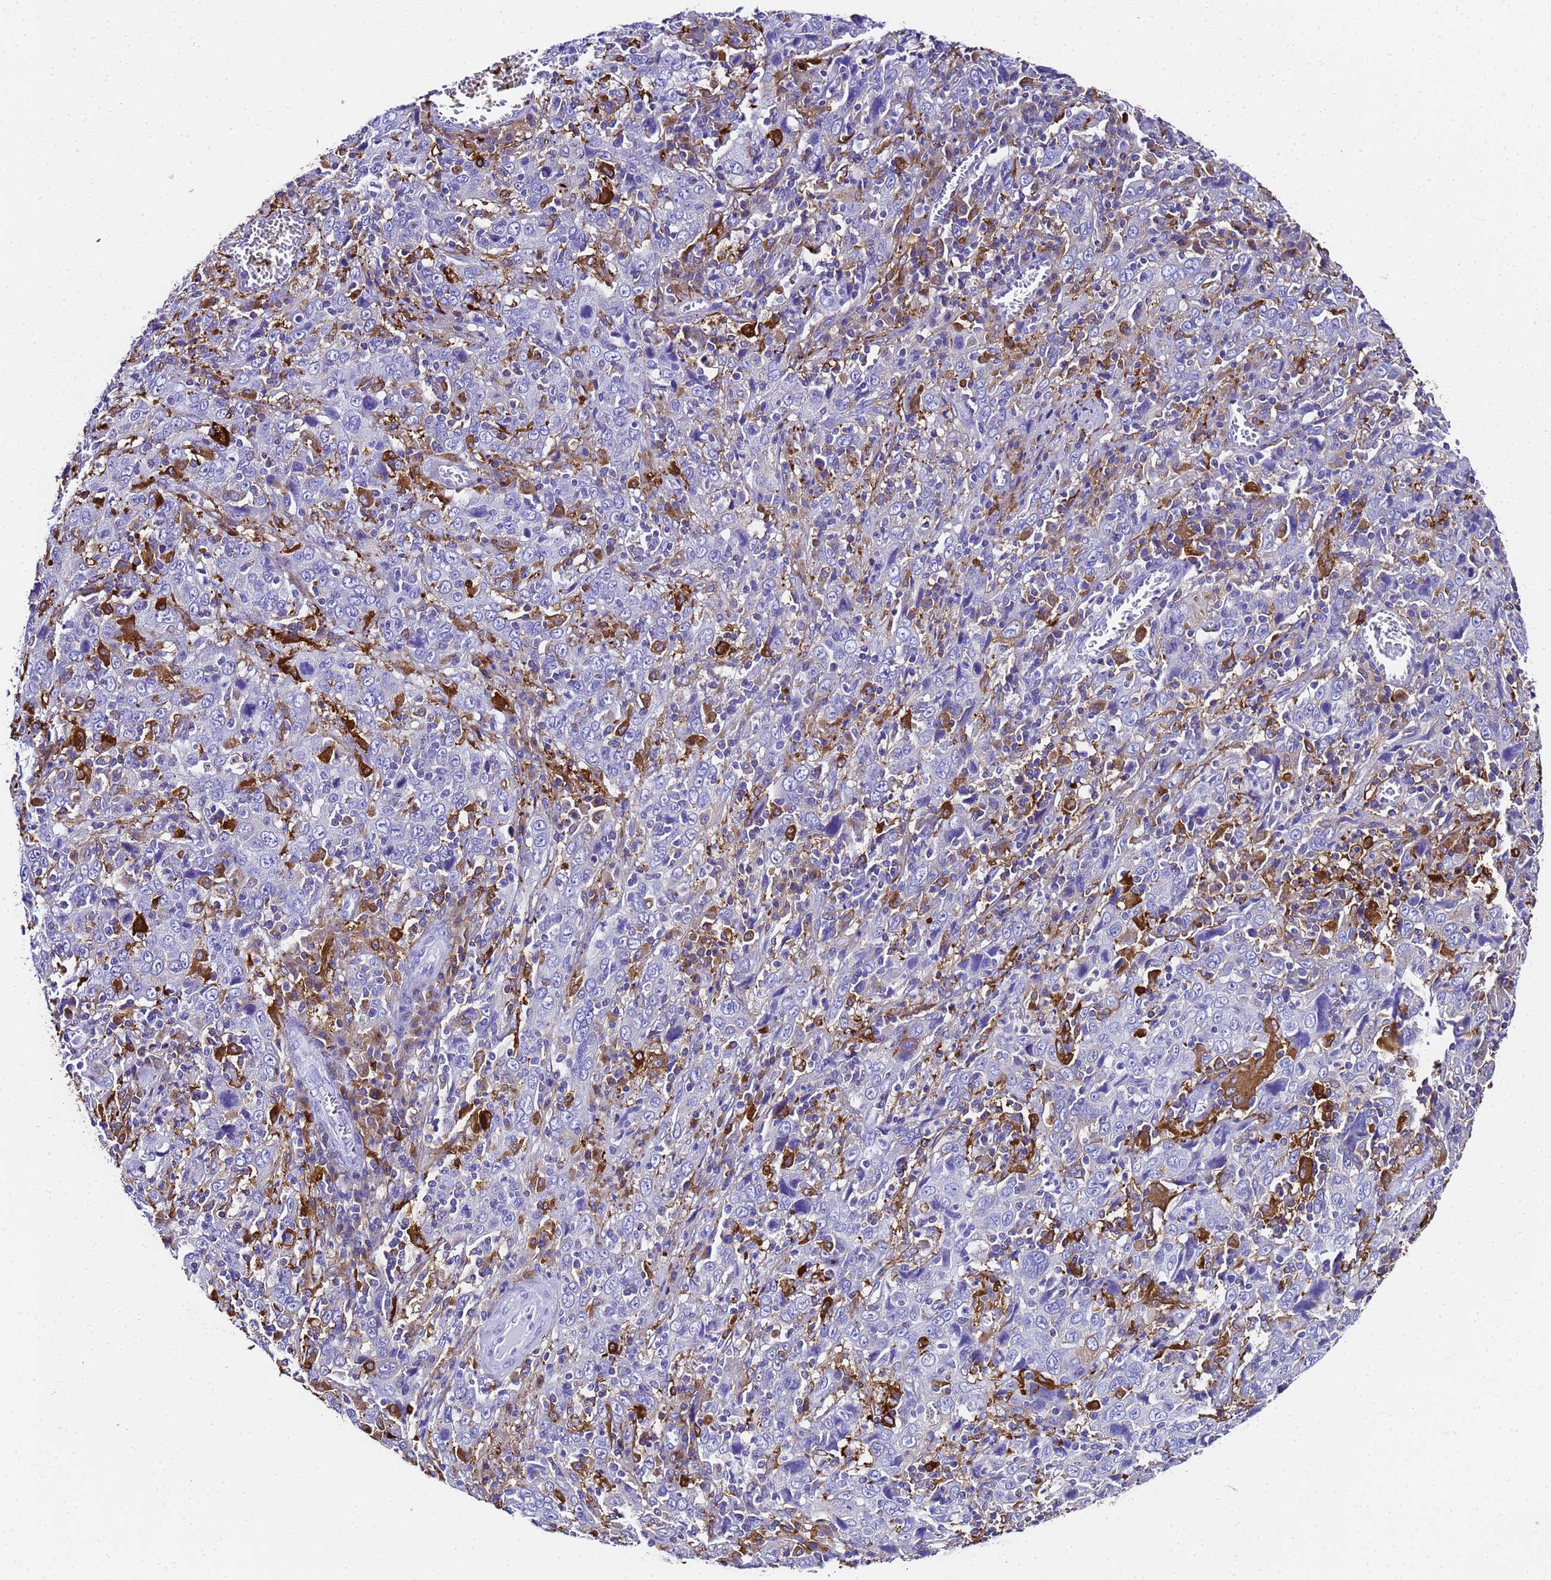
{"staining": {"intensity": "strong", "quantity": "<25%", "location": "cytoplasmic/membranous"}, "tissue": "cervical cancer", "cell_type": "Tumor cells", "image_type": "cancer", "snomed": [{"axis": "morphology", "description": "Squamous cell carcinoma, NOS"}, {"axis": "topography", "description": "Cervix"}], "caption": "Immunohistochemistry image of human squamous cell carcinoma (cervical) stained for a protein (brown), which demonstrates medium levels of strong cytoplasmic/membranous staining in approximately <25% of tumor cells.", "gene": "FTL", "patient": {"sex": "female", "age": 46}}